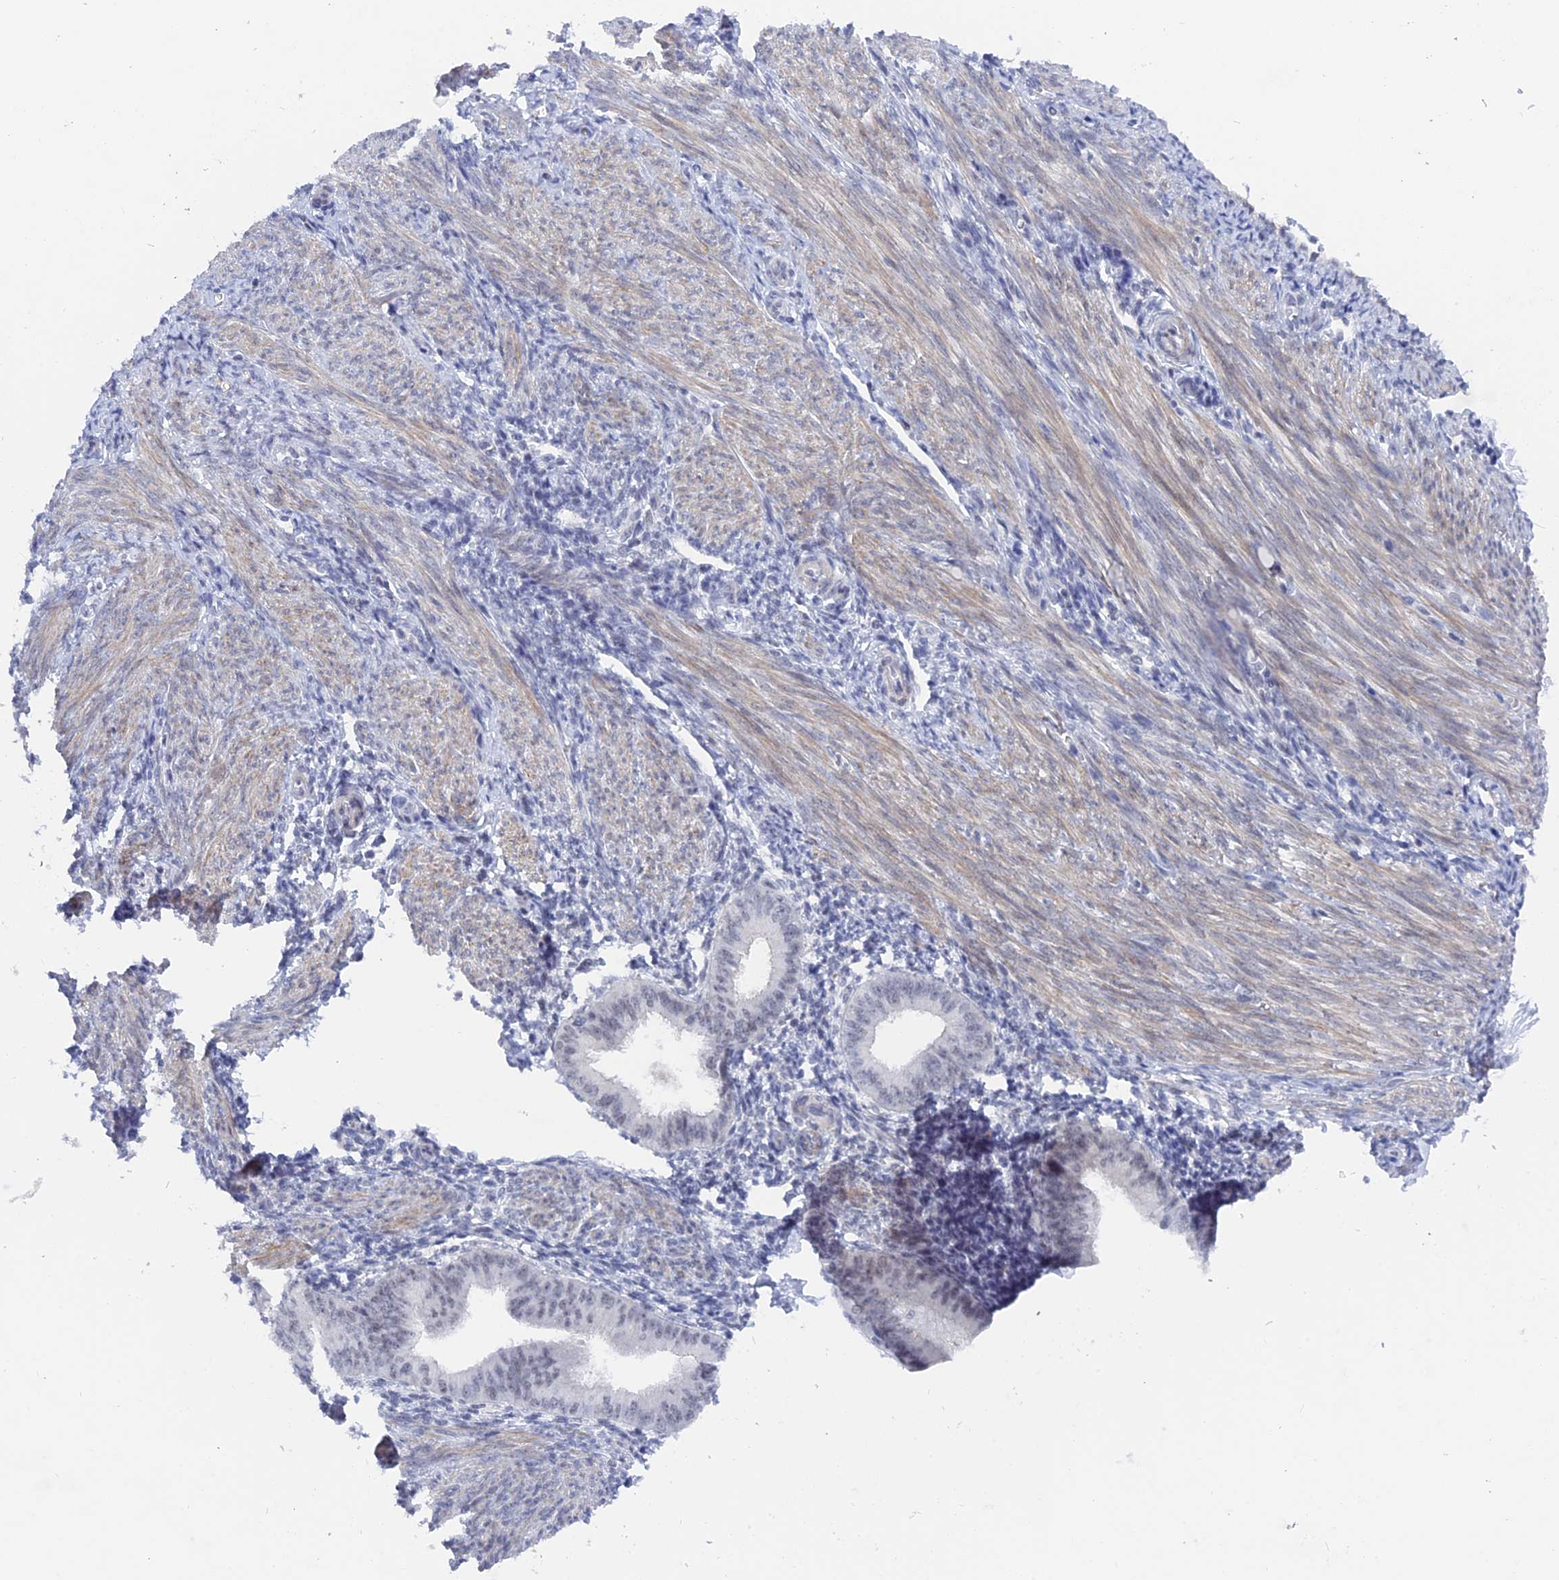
{"staining": {"intensity": "negative", "quantity": "none", "location": "none"}, "tissue": "endometrium", "cell_type": "Cells in endometrial stroma", "image_type": "normal", "snomed": [{"axis": "morphology", "description": "Normal tissue, NOS"}, {"axis": "topography", "description": "Uterus"}, {"axis": "topography", "description": "Endometrium"}], "caption": "Immunohistochemistry (IHC) micrograph of unremarkable endometrium stained for a protein (brown), which shows no staining in cells in endometrial stroma. The staining is performed using DAB (3,3'-diaminobenzidine) brown chromogen with nuclei counter-stained in using hematoxylin.", "gene": "BRD2", "patient": {"sex": "female", "age": 48}}